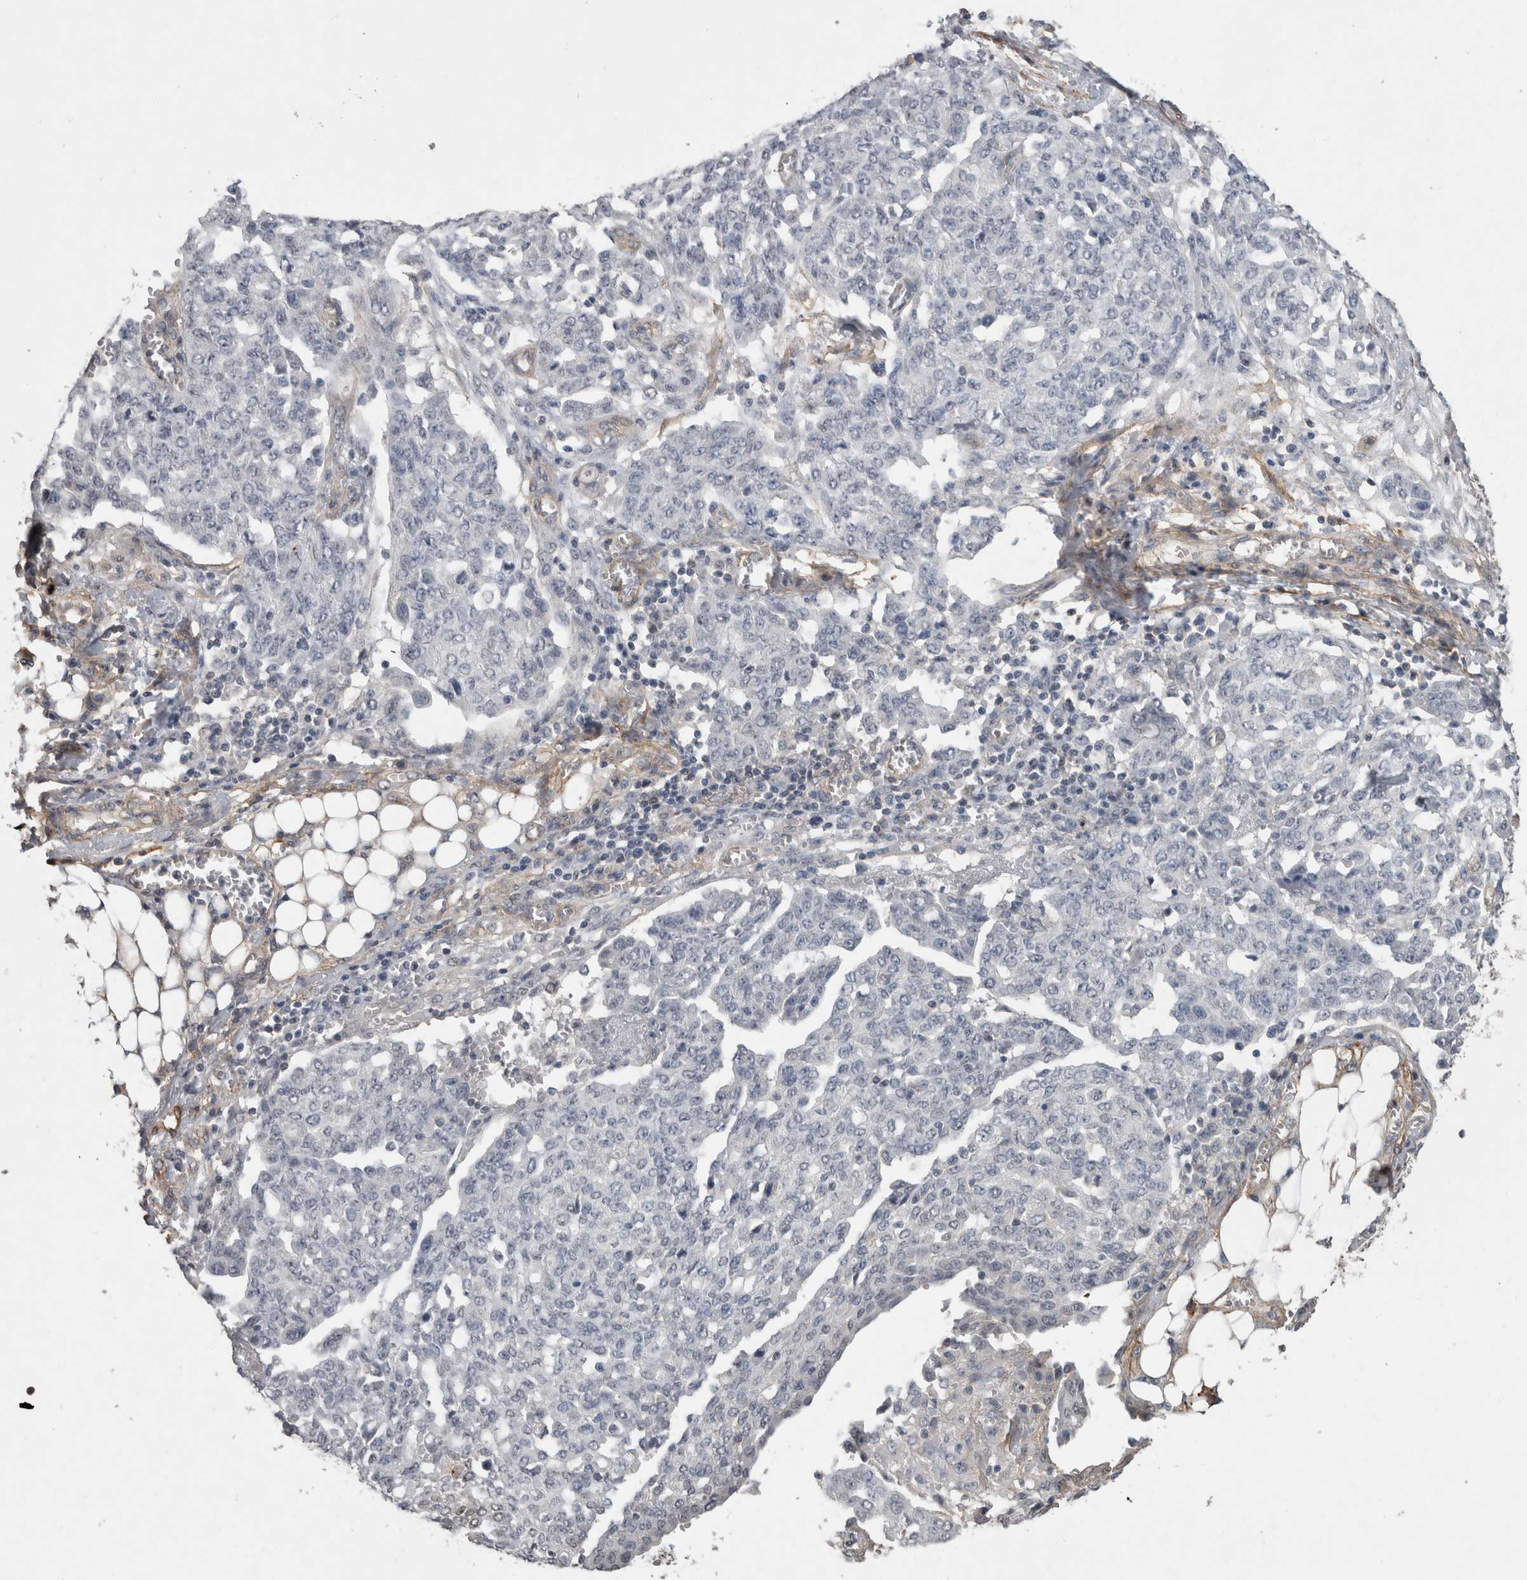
{"staining": {"intensity": "negative", "quantity": "none", "location": "none"}, "tissue": "ovarian cancer", "cell_type": "Tumor cells", "image_type": "cancer", "snomed": [{"axis": "morphology", "description": "Cystadenocarcinoma, serous, NOS"}, {"axis": "topography", "description": "Soft tissue"}, {"axis": "topography", "description": "Ovary"}], "caption": "Tumor cells are negative for protein expression in human ovarian cancer. (IHC, brightfield microscopy, high magnification).", "gene": "RECK", "patient": {"sex": "female", "age": 57}}